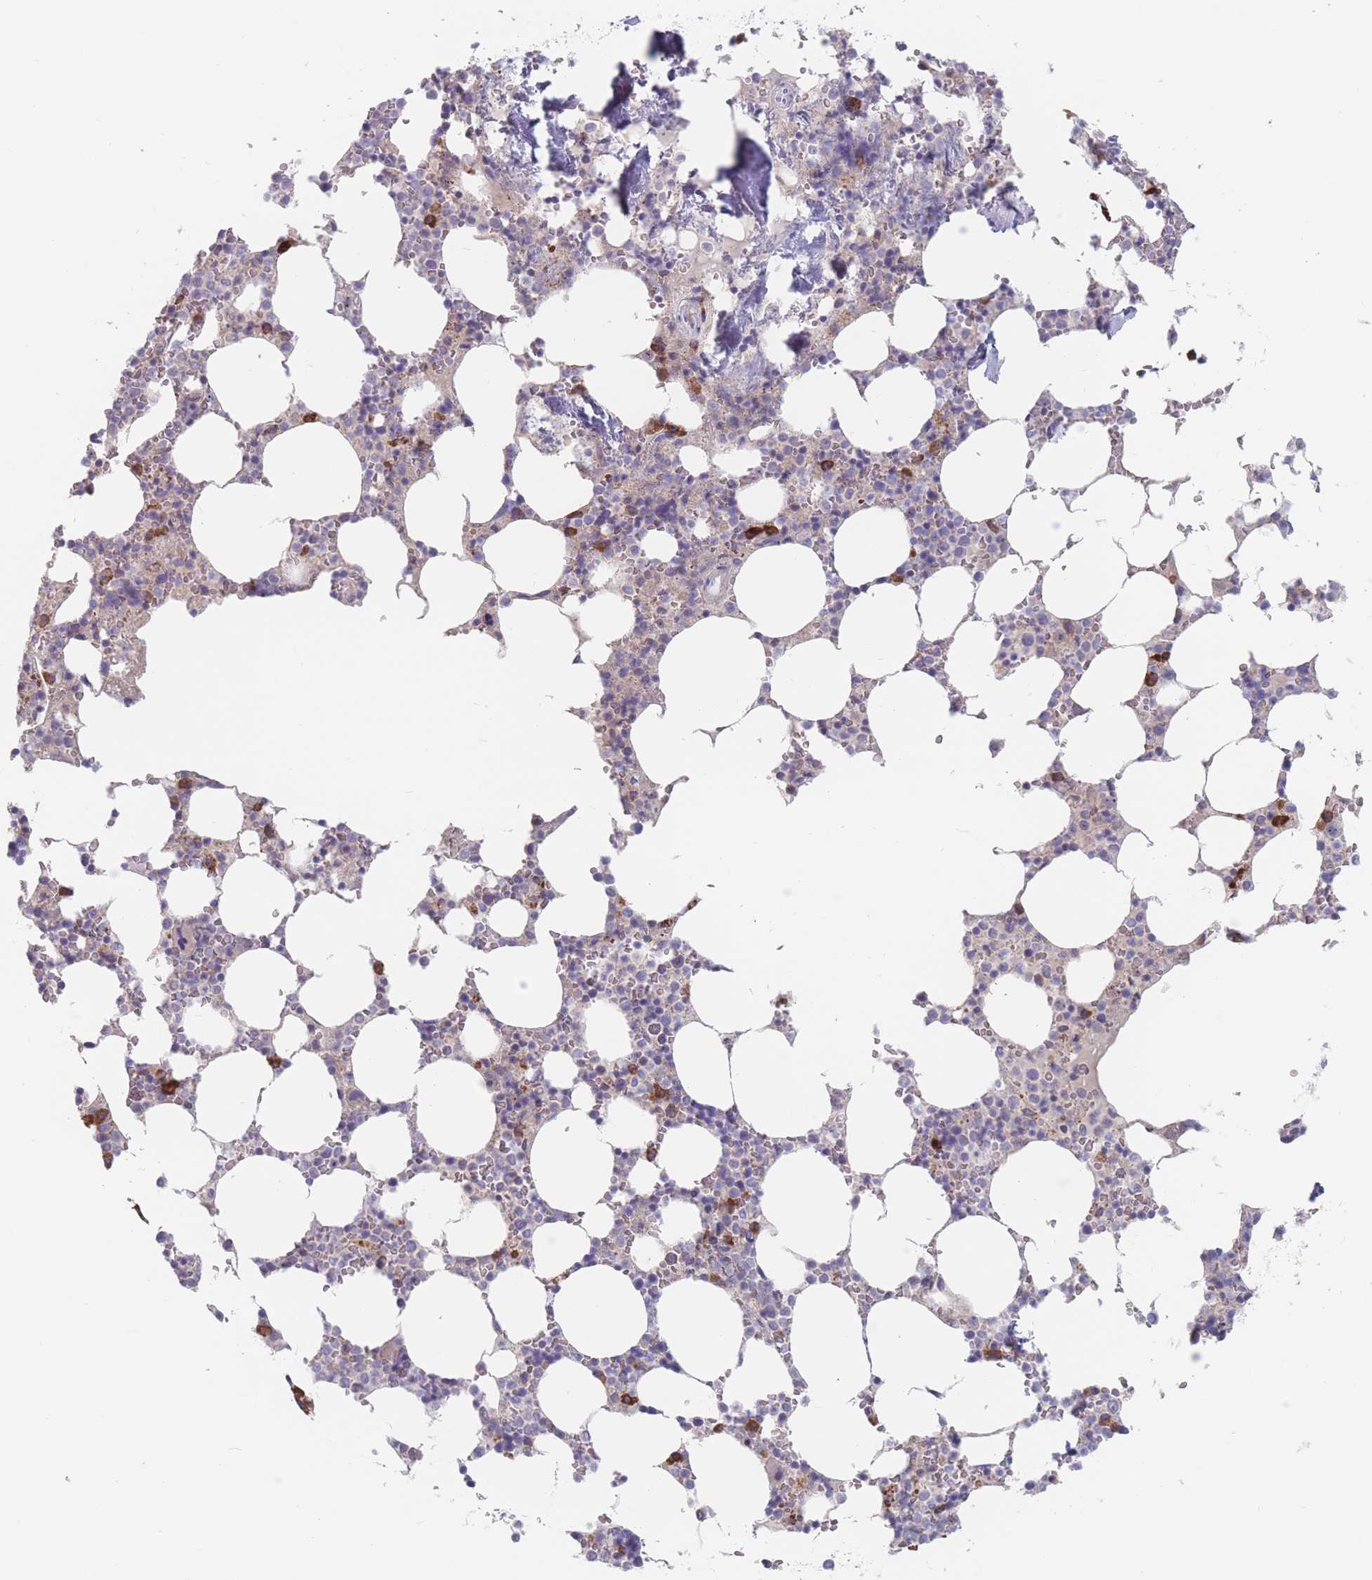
{"staining": {"intensity": "moderate", "quantity": "<25%", "location": "cytoplasmic/membranous"}, "tissue": "bone marrow", "cell_type": "Hematopoietic cells", "image_type": "normal", "snomed": [{"axis": "morphology", "description": "Normal tissue, NOS"}, {"axis": "topography", "description": "Bone marrow"}], "caption": "Protein staining of benign bone marrow displays moderate cytoplasmic/membranous positivity in about <25% of hematopoietic cells.", "gene": "ST8SIA5", "patient": {"sex": "male", "age": 64}}